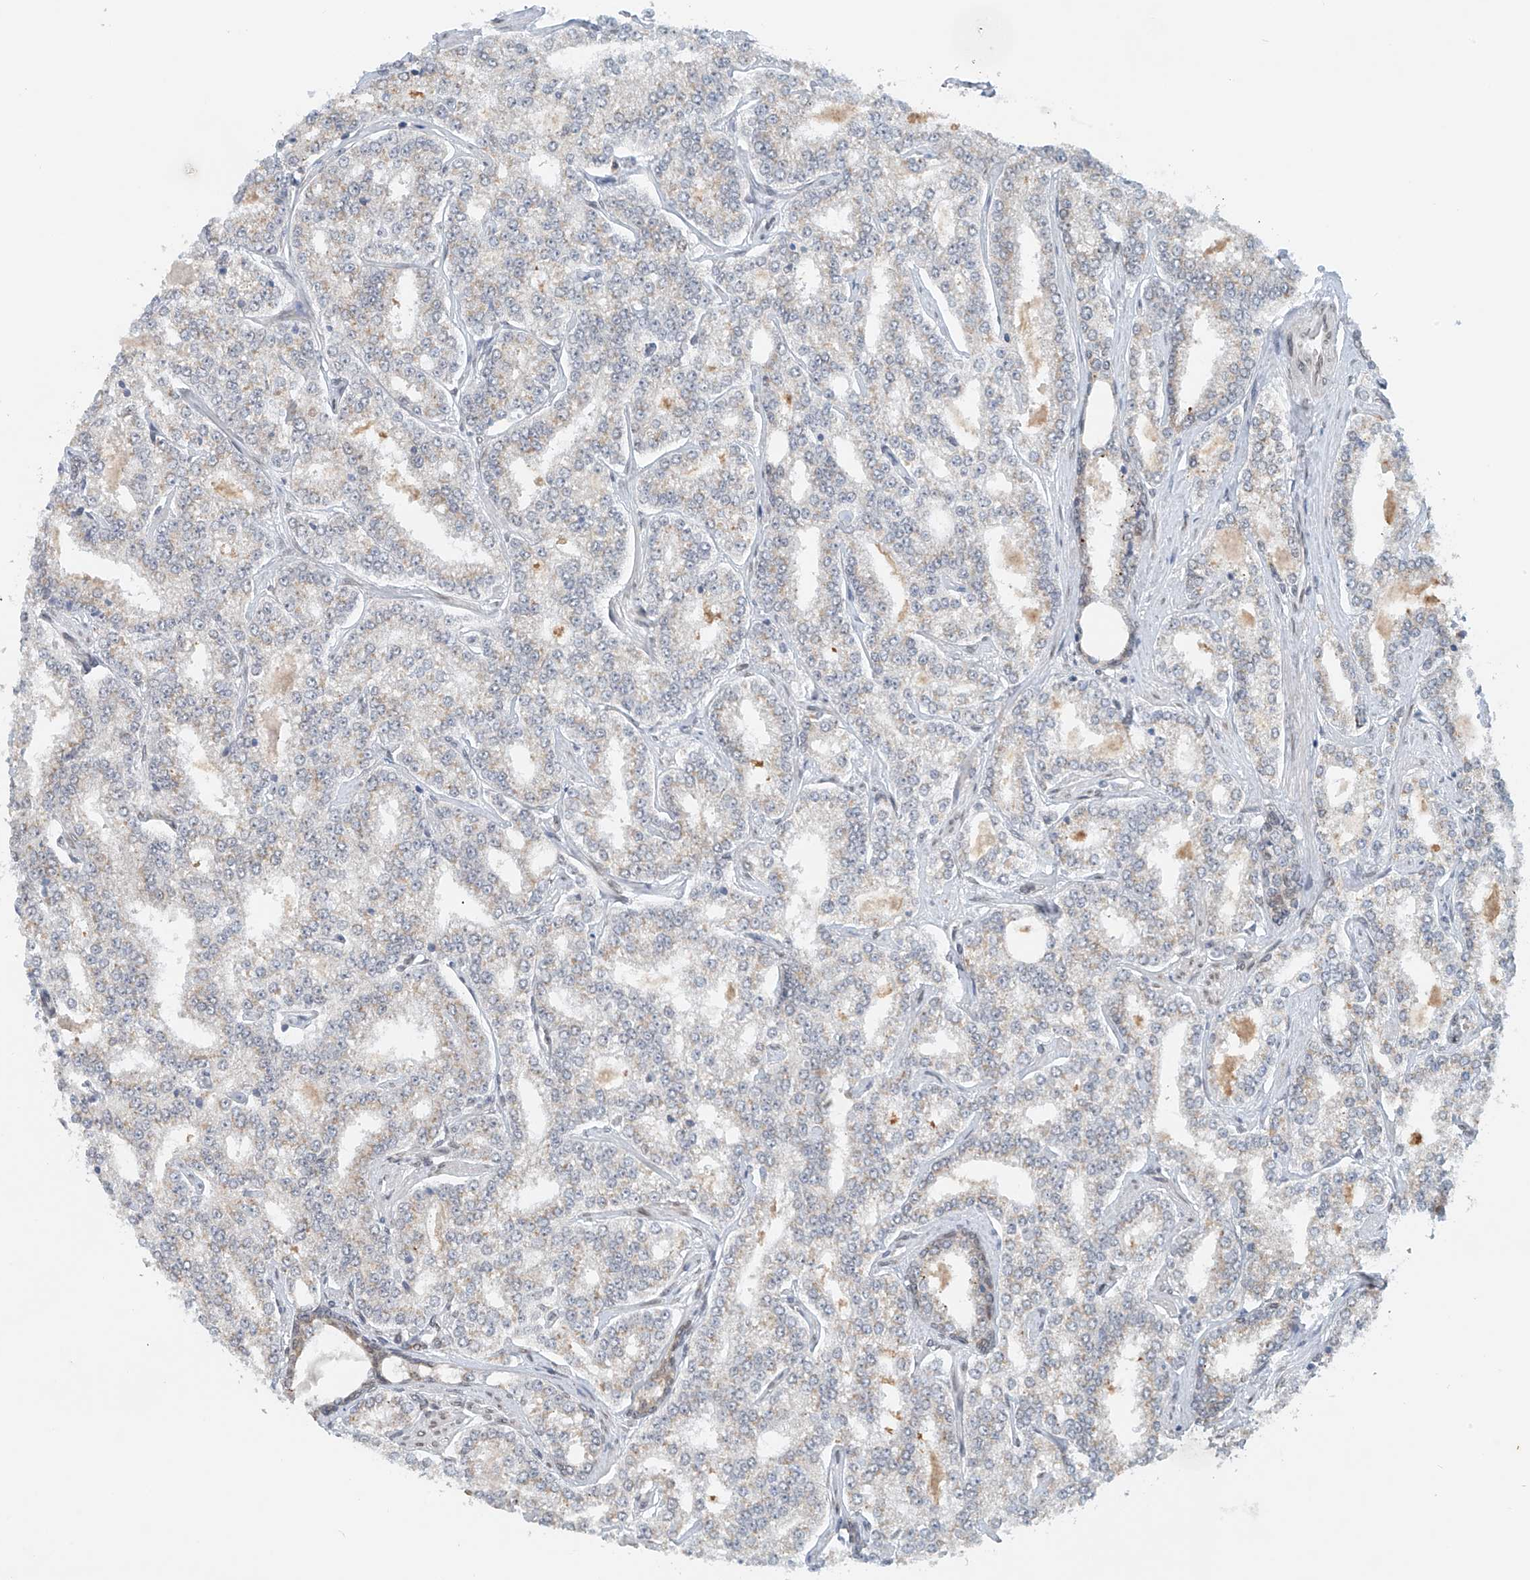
{"staining": {"intensity": "weak", "quantity": "25%-75%", "location": "cytoplasmic/membranous"}, "tissue": "prostate cancer", "cell_type": "Tumor cells", "image_type": "cancer", "snomed": [{"axis": "morphology", "description": "Normal tissue, NOS"}, {"axis": "morphology", "description": "Adenocarcinoma, High grade"}, {"axis": "topography", "description": "Prostate"}], "caption": "DAB immunohistochemical staining of prostate cancer reveals weak cytoplasmic/membranous protein staining in approximately 25%-75% of tumor cells.", "gene": "STARD9", "patient": {"sex": "male", "age": 83}}